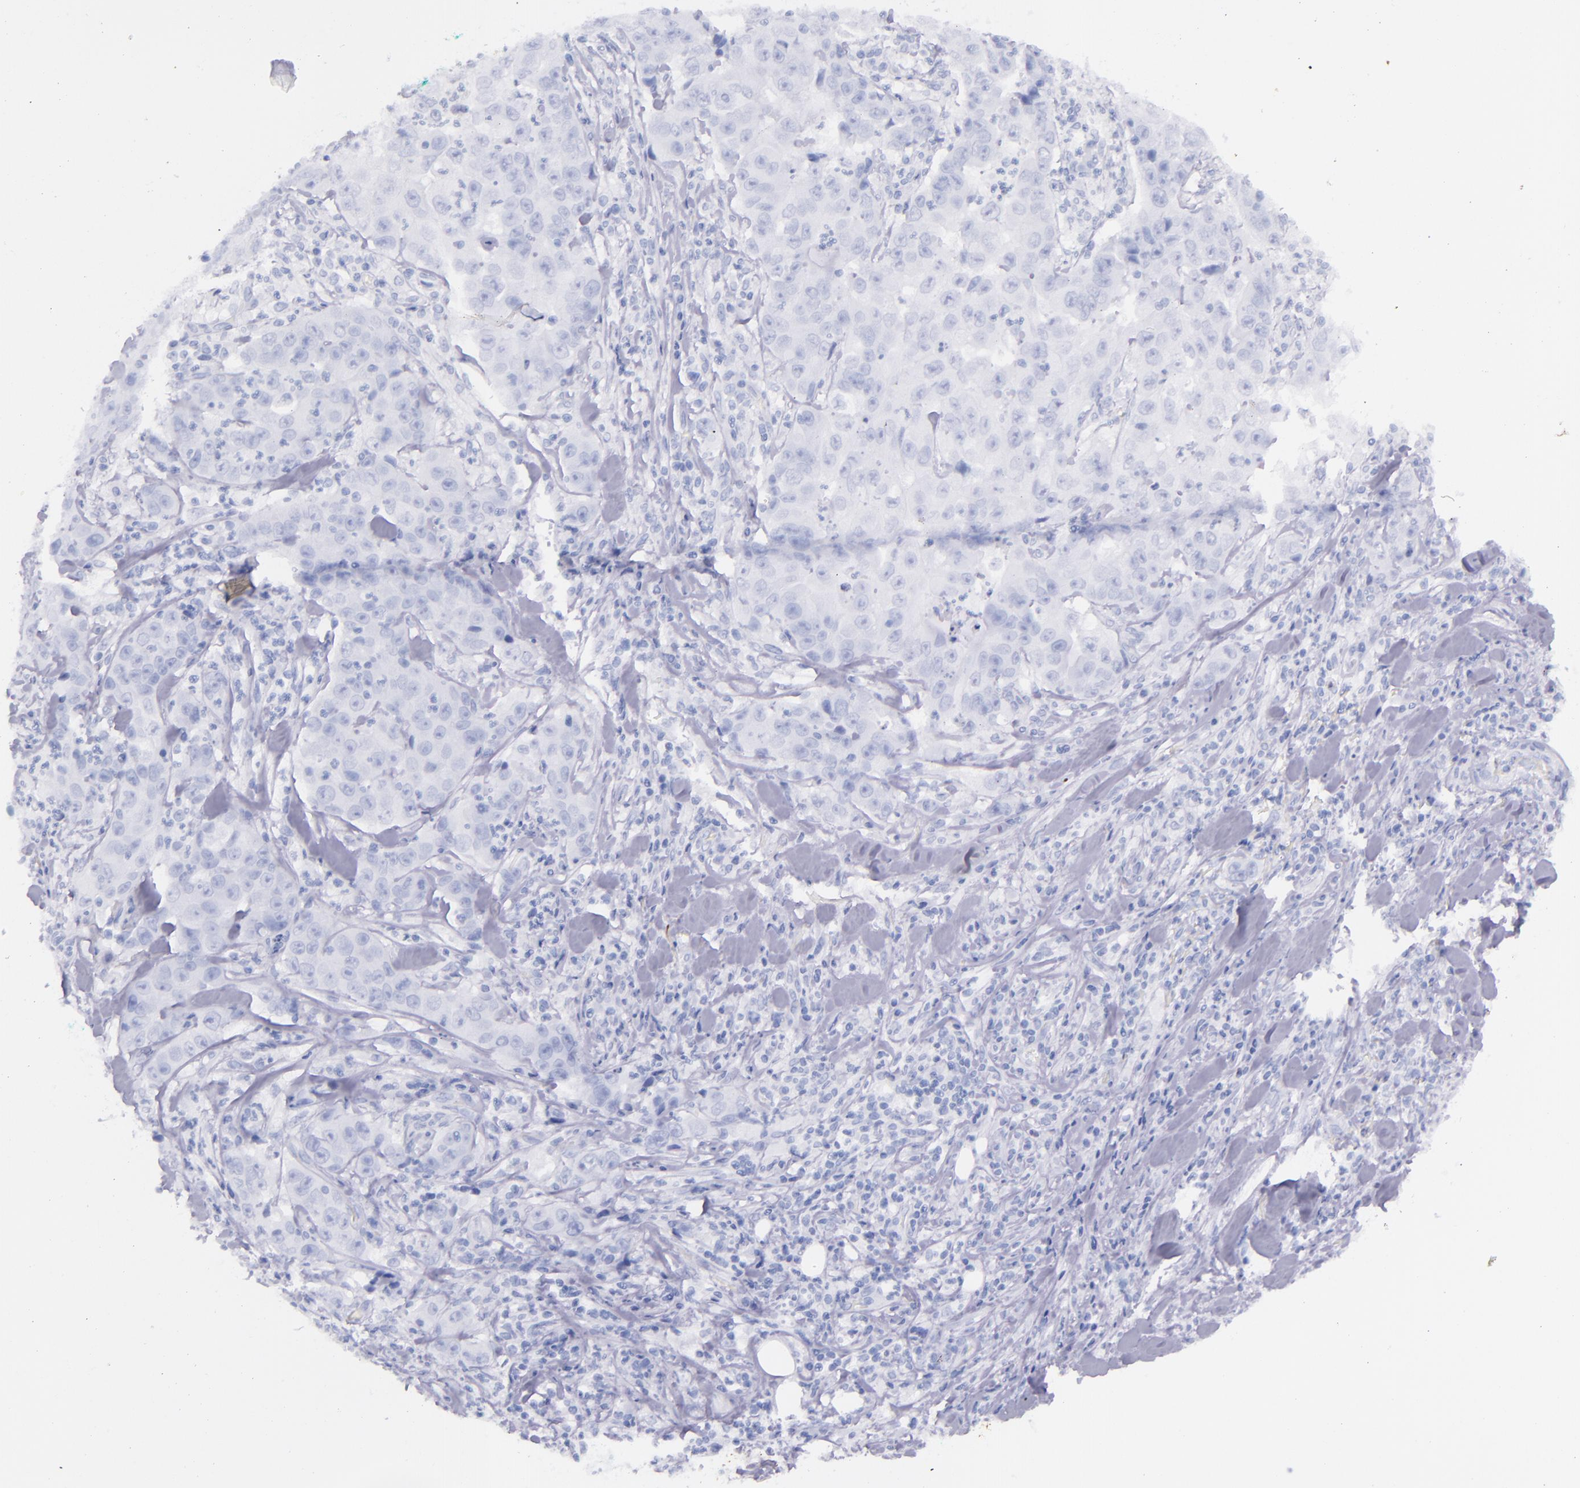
{"staining": {"intensity": "negative", "quantity": "none", "location": "none"}, "tissue": "lung cancer", "cell_type": "Tumor cells", "image_type": "cancer", "snomed": [{"axis": "morphology", "description": "Squamous cell carcinoma, NOS"}, {"axis": "topography", "description": "Lung"}], "caption": "Tumor cells show no significant staining in squamous cell carcinoma (lung).", "gene": "SFTPA2", "patient": {"sex": "male", "age": 64}}